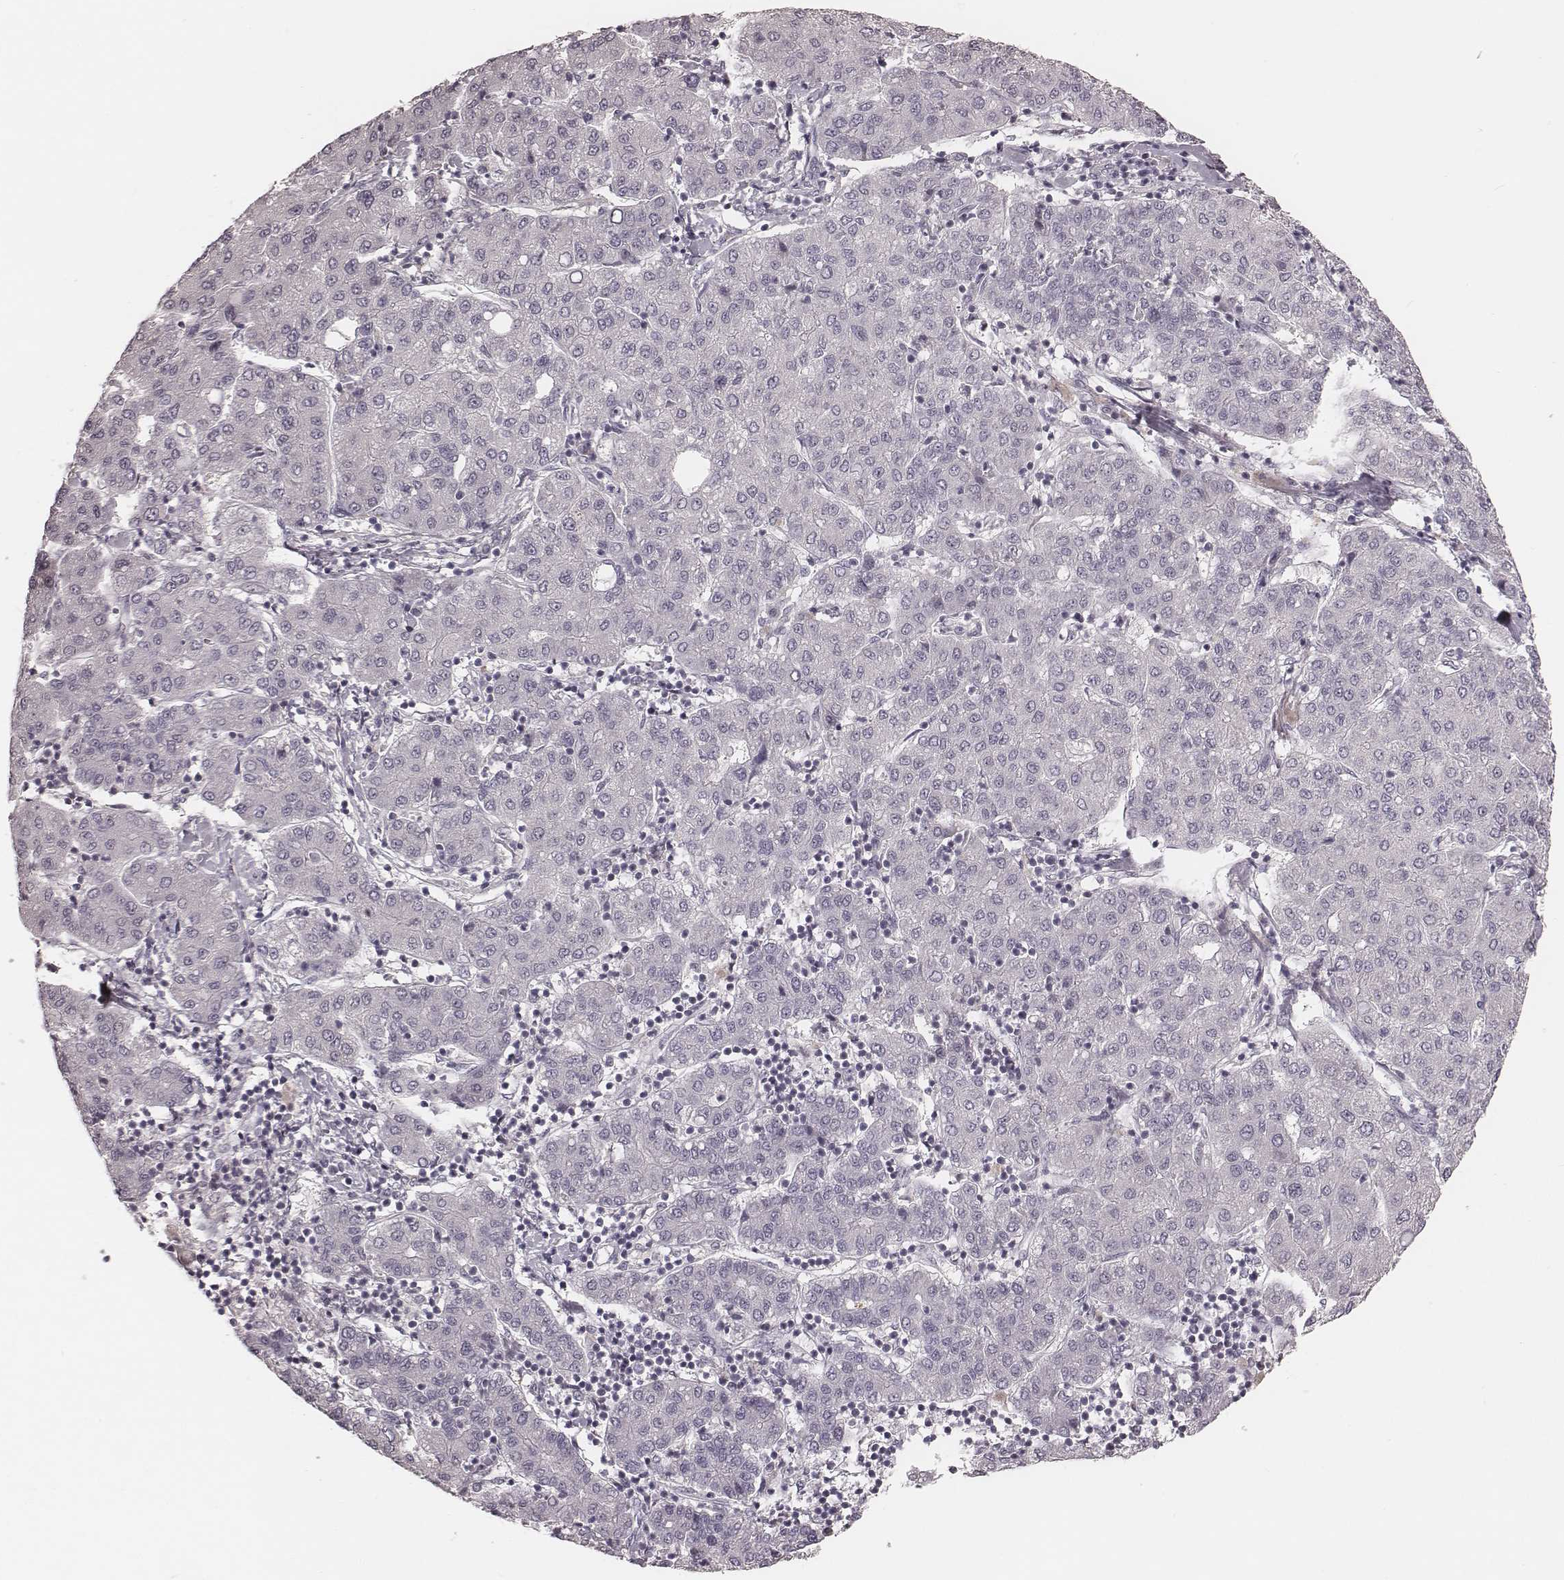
{"staining": {"intensity": "negative", "quantity": "none", "location": "none"}, "tissue": "liver cancer", "cell_type": "Tumor cells", "image_type": "cancer", "snomed": [{"axis": "morphology", "description": "Carcinoma, Hepatocellular, NOS"}, {"axis": "topography", "description": "Liver"}], "caption": "IHC of liver cancer exhibits no staining in tumor cells.", "gene": "IQCG", "patient": {"sex": "male", "age": 65}}